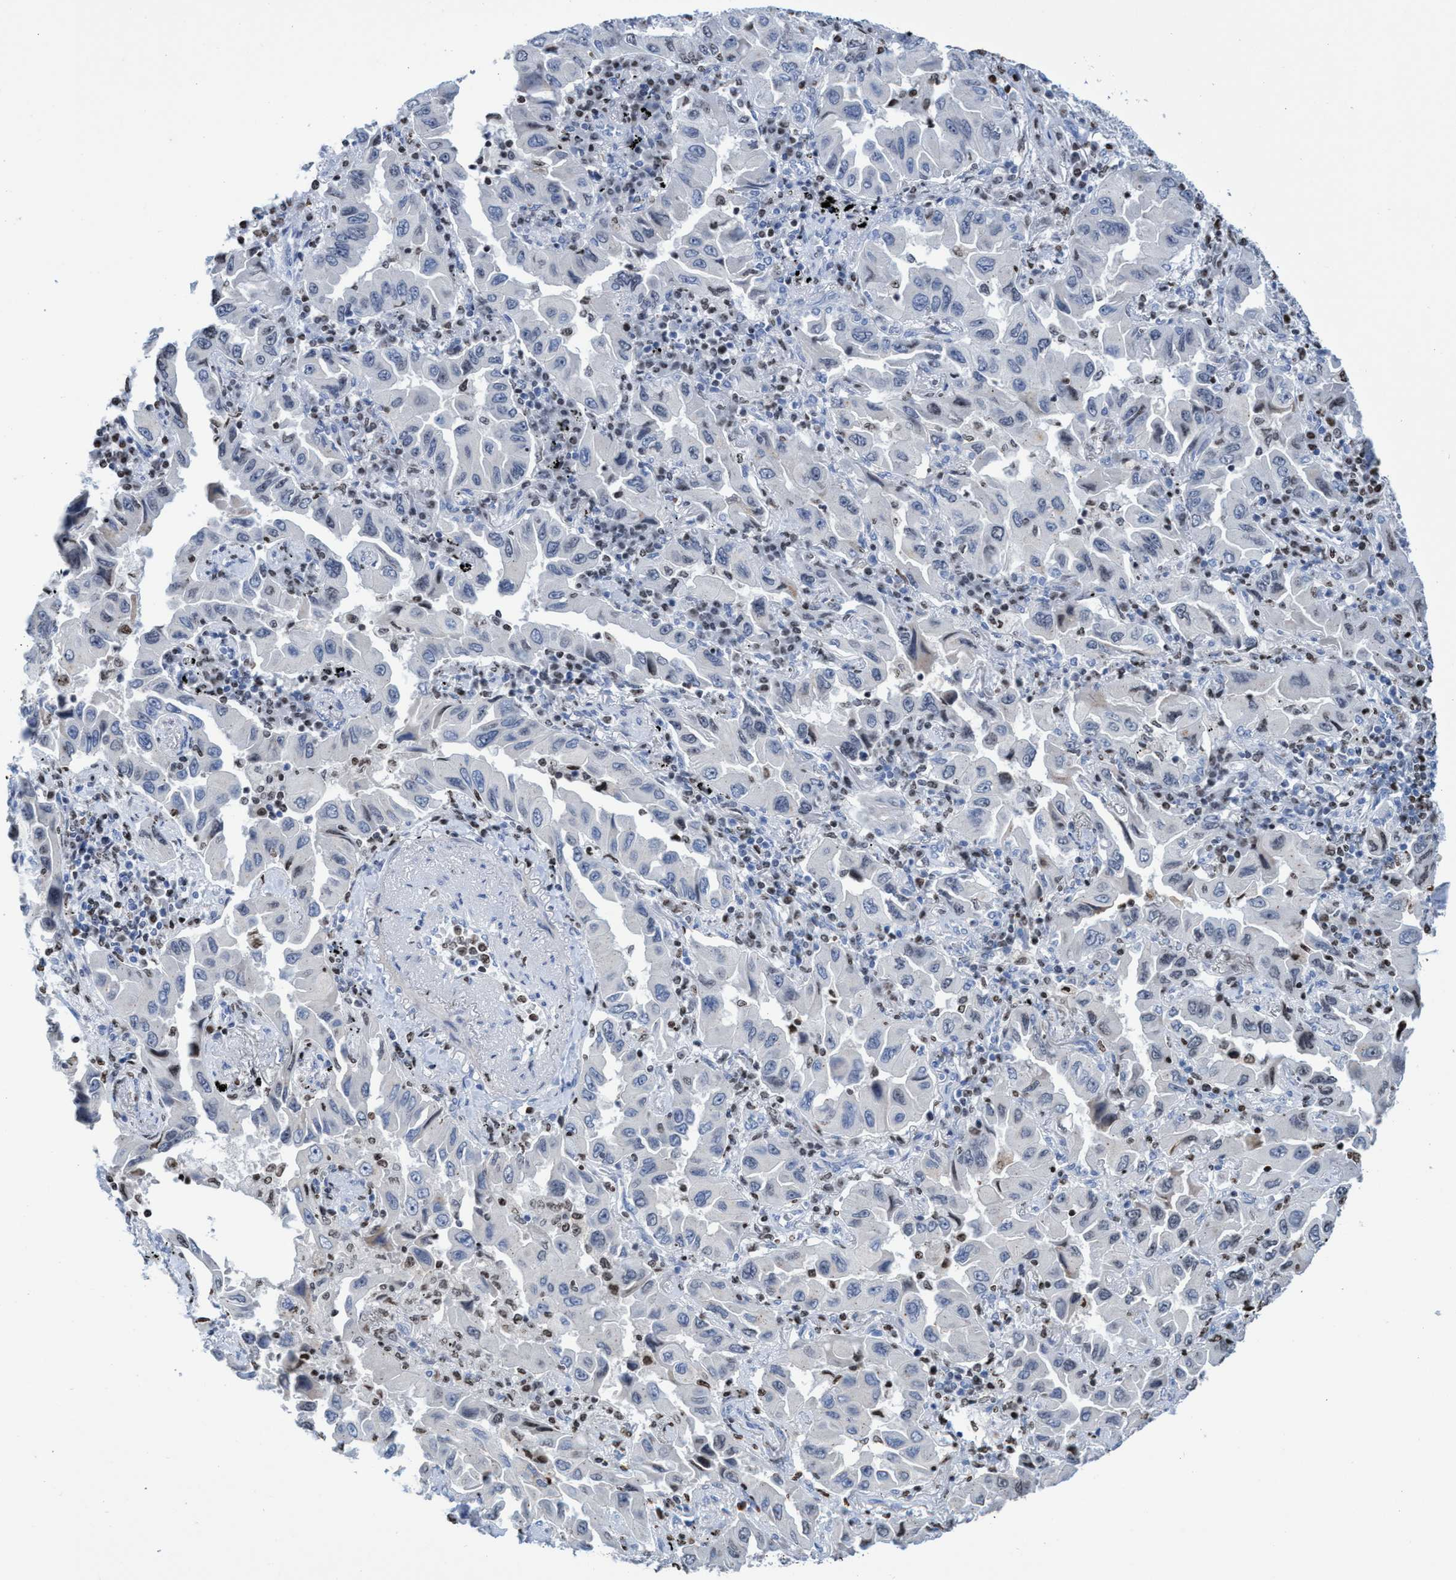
{"staining": {"intensity": "weak", "quantity": "<25%", "location": "nuclear"}, "tissue": "lung cancer", "cell_type": "Tumor cells", "image_type": "cancer", "snomed": [{"axis": "morphology", "description": "Adenocarcinoma, NOS"}, {"axis": "topography", "description": "Lung"}], "caption": "DAB (3,3'-diaminobenzidine) immunohistochemical staining of lung adenocarcinoma shows no significant staining in tumor cells.", "gene": "CBX2", "patient": {"sex": "female", "age": 65}}